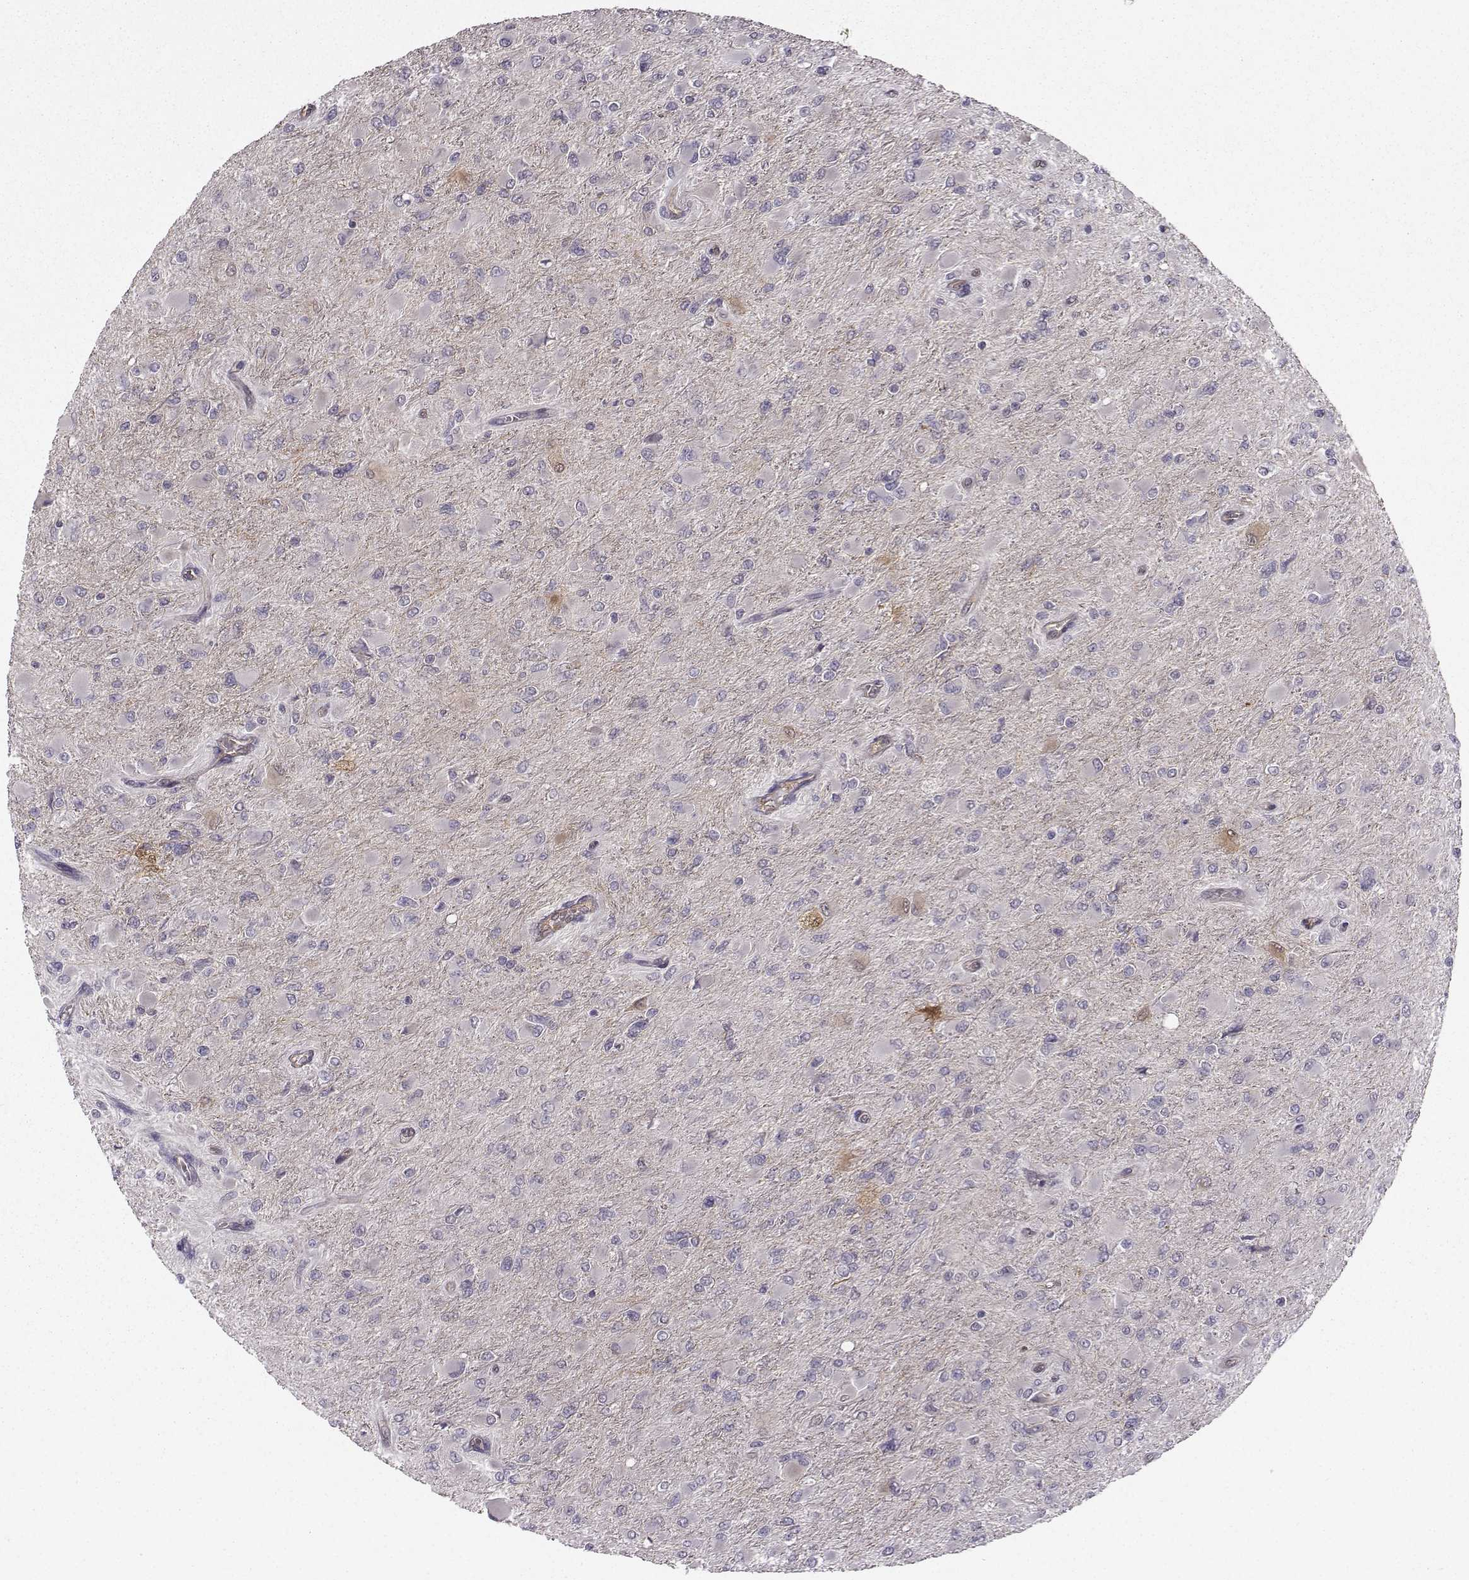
{"staining": {"intensity": "negative", "quantity": "none", "location": "none"}, "tissue": "glioma", "cell_type": "Tumor cells", "image_type": "cancer", "snomed": [{"axis": "morphology", "description": "Glioma, malignant, High grade"}, {"axis": "topography", "description": "Cerebral cortex"}], "caption": "Immunohistochemical staining of malignant high-grade glioma reveals no significant positivity in tumor cells.", "gene": "NQO1", "patient": {"sex": "female", "age": 36}}